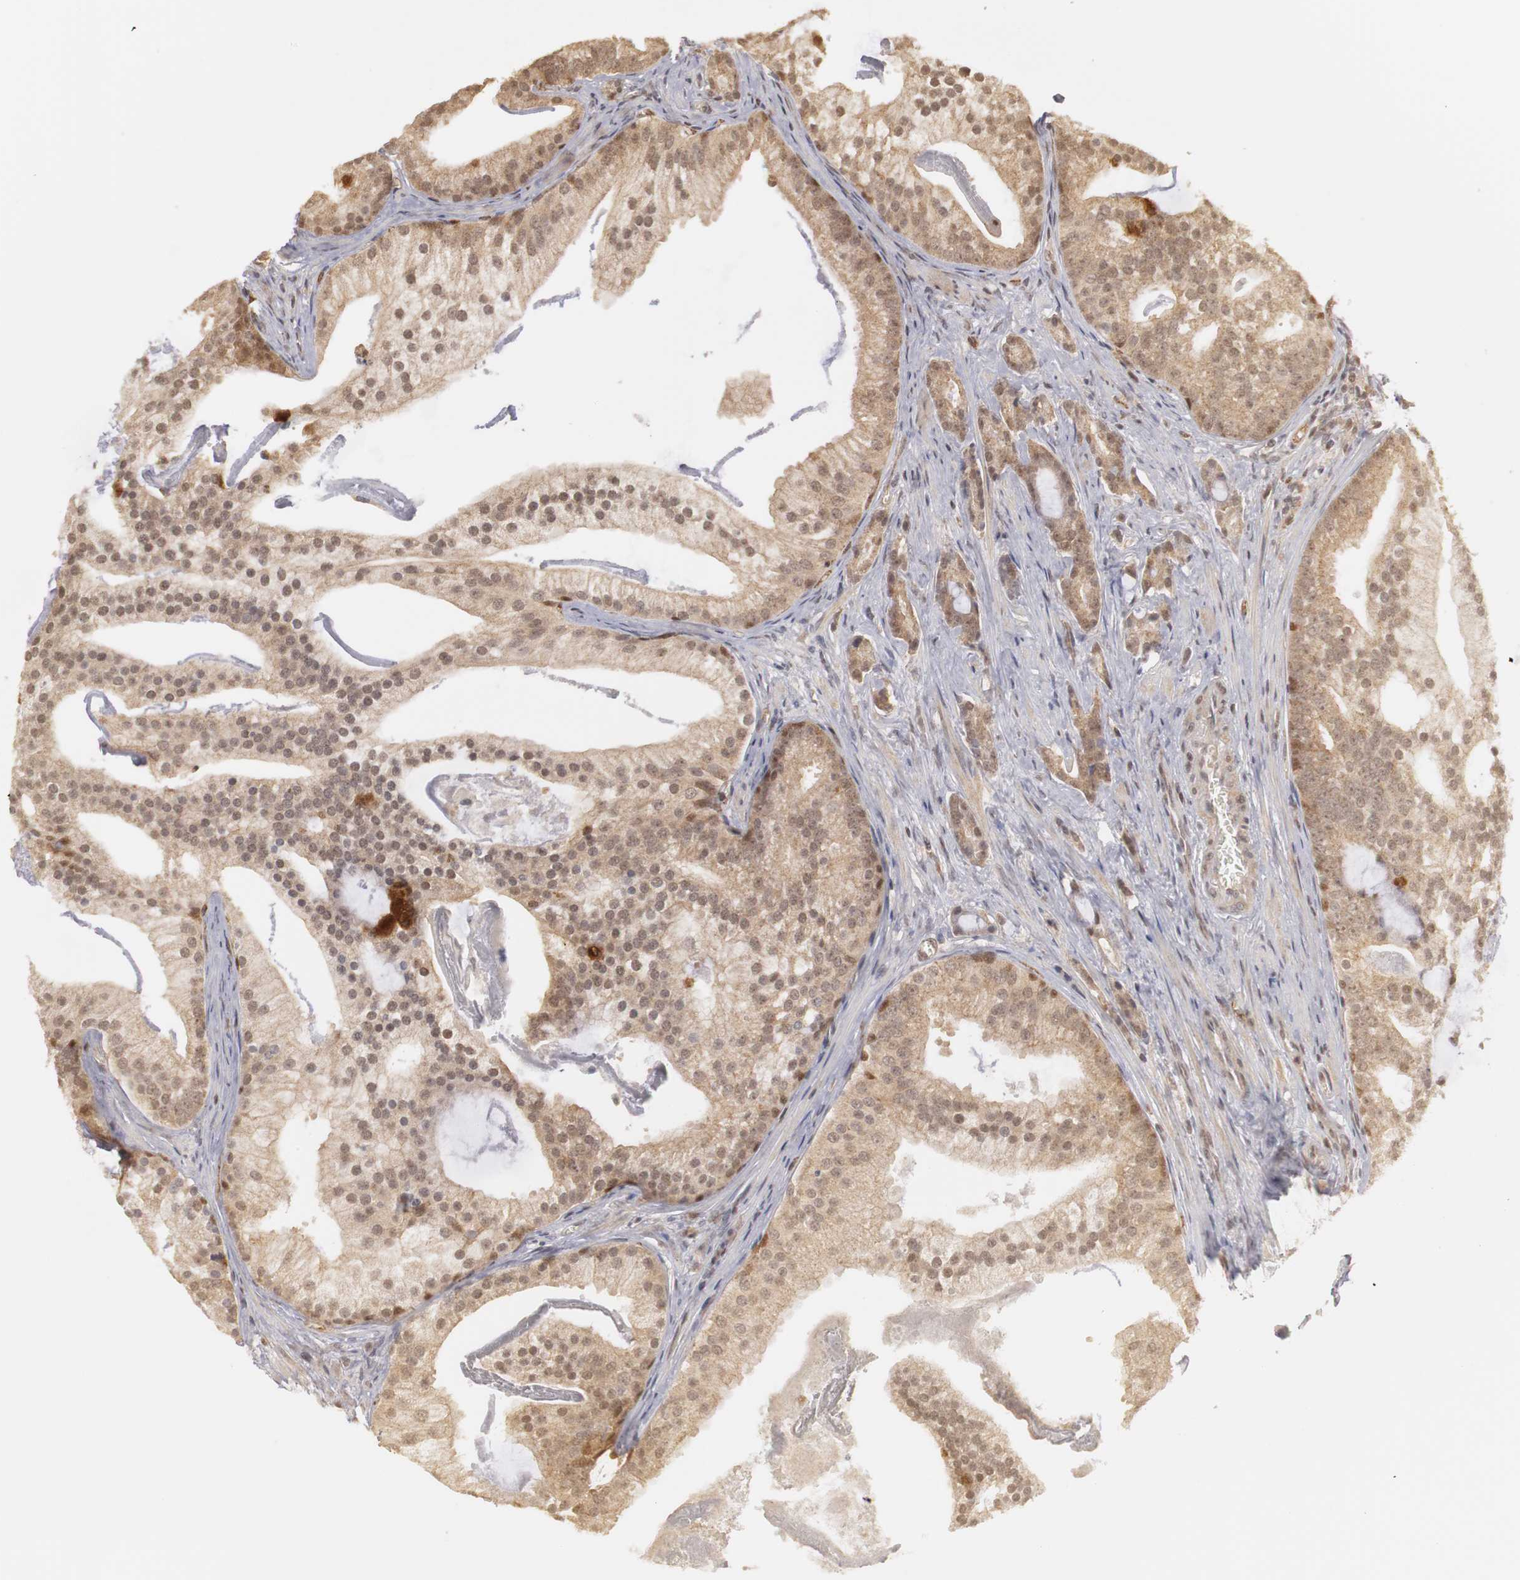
{"staining": {"intensity": "weak", "quantity": ">75%", "location": "cytoplasmic/membranous,nuclear"}, "tissue": "prostate cancer", "cell_type": "Tumor cells", "image_type": "cancer", "snomed": [{"axis": "morphology", "description": "Adenocarcinoma, Low grade"}, {"axis": "topography", "description": "Prostate"}], "caption": "A photomicrograph of prostate low-grade adenocarcinoma stained for a protein shows weak cytoplasmic/membranous and nuclear brown staining in tumor cells.", "gene": "PLEKHA1", "patient": {"sex": "male", "age": 58}}